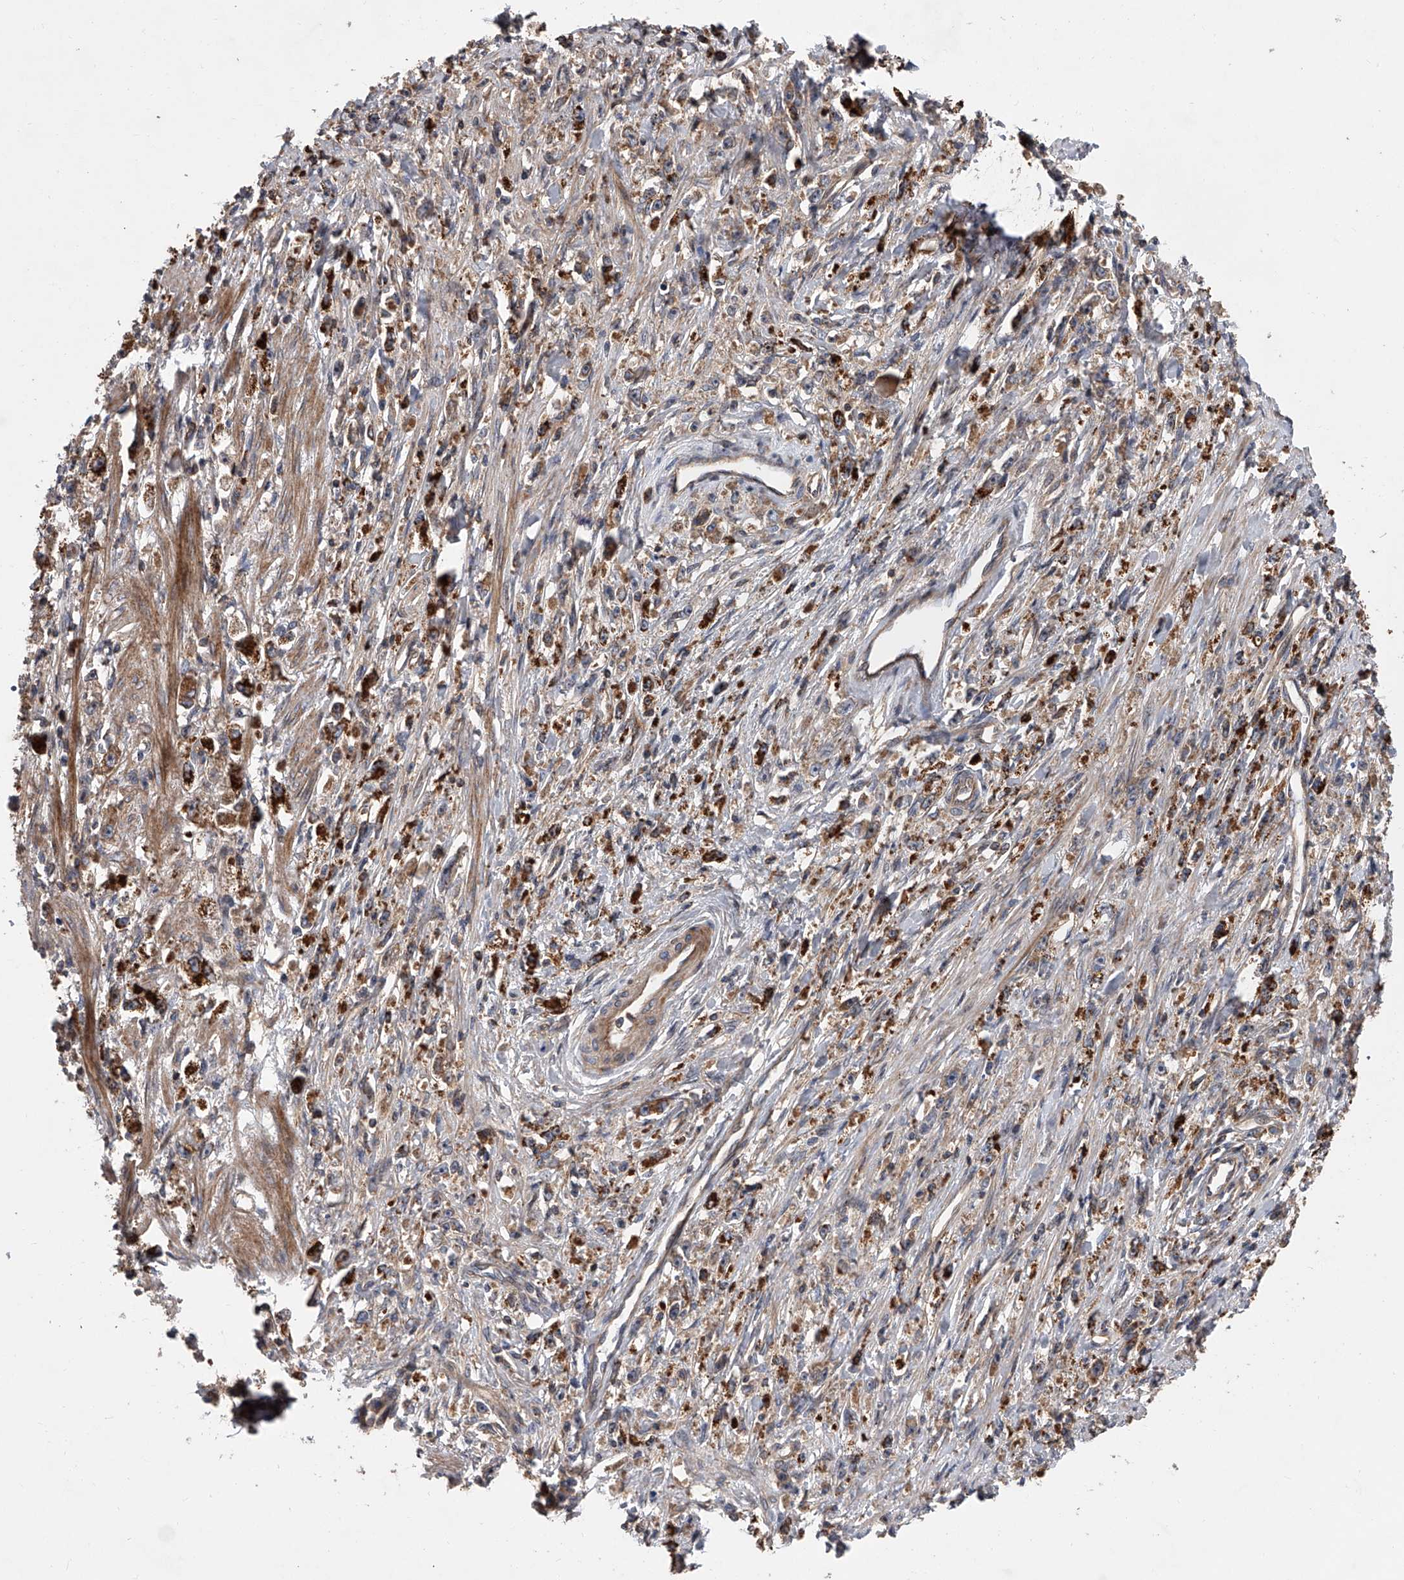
{"staining": {"intensity": "moderate", "quantity": "<25%", "location": "cytoplasmic/membranous"}, "tissue": "stomach cancer", "cell_type": "Tumor cells", "image_type": "cancer", "snomed": [{"axis": "morphology", "description": "Adenocarcinoma, NOS"}, {"axis": "topography", "description": "Stomach"}], "caption": "Brown immunohistochemical staining in human stomach adenocarcinoma displays moderate cytoplasmic/membranous positivity in about <25% of tumor cells. Ihc stains the protein in brown and the nuclei are stained blue.", "gene": "USP47", "patient": {"sex": "female", "age": 59}}